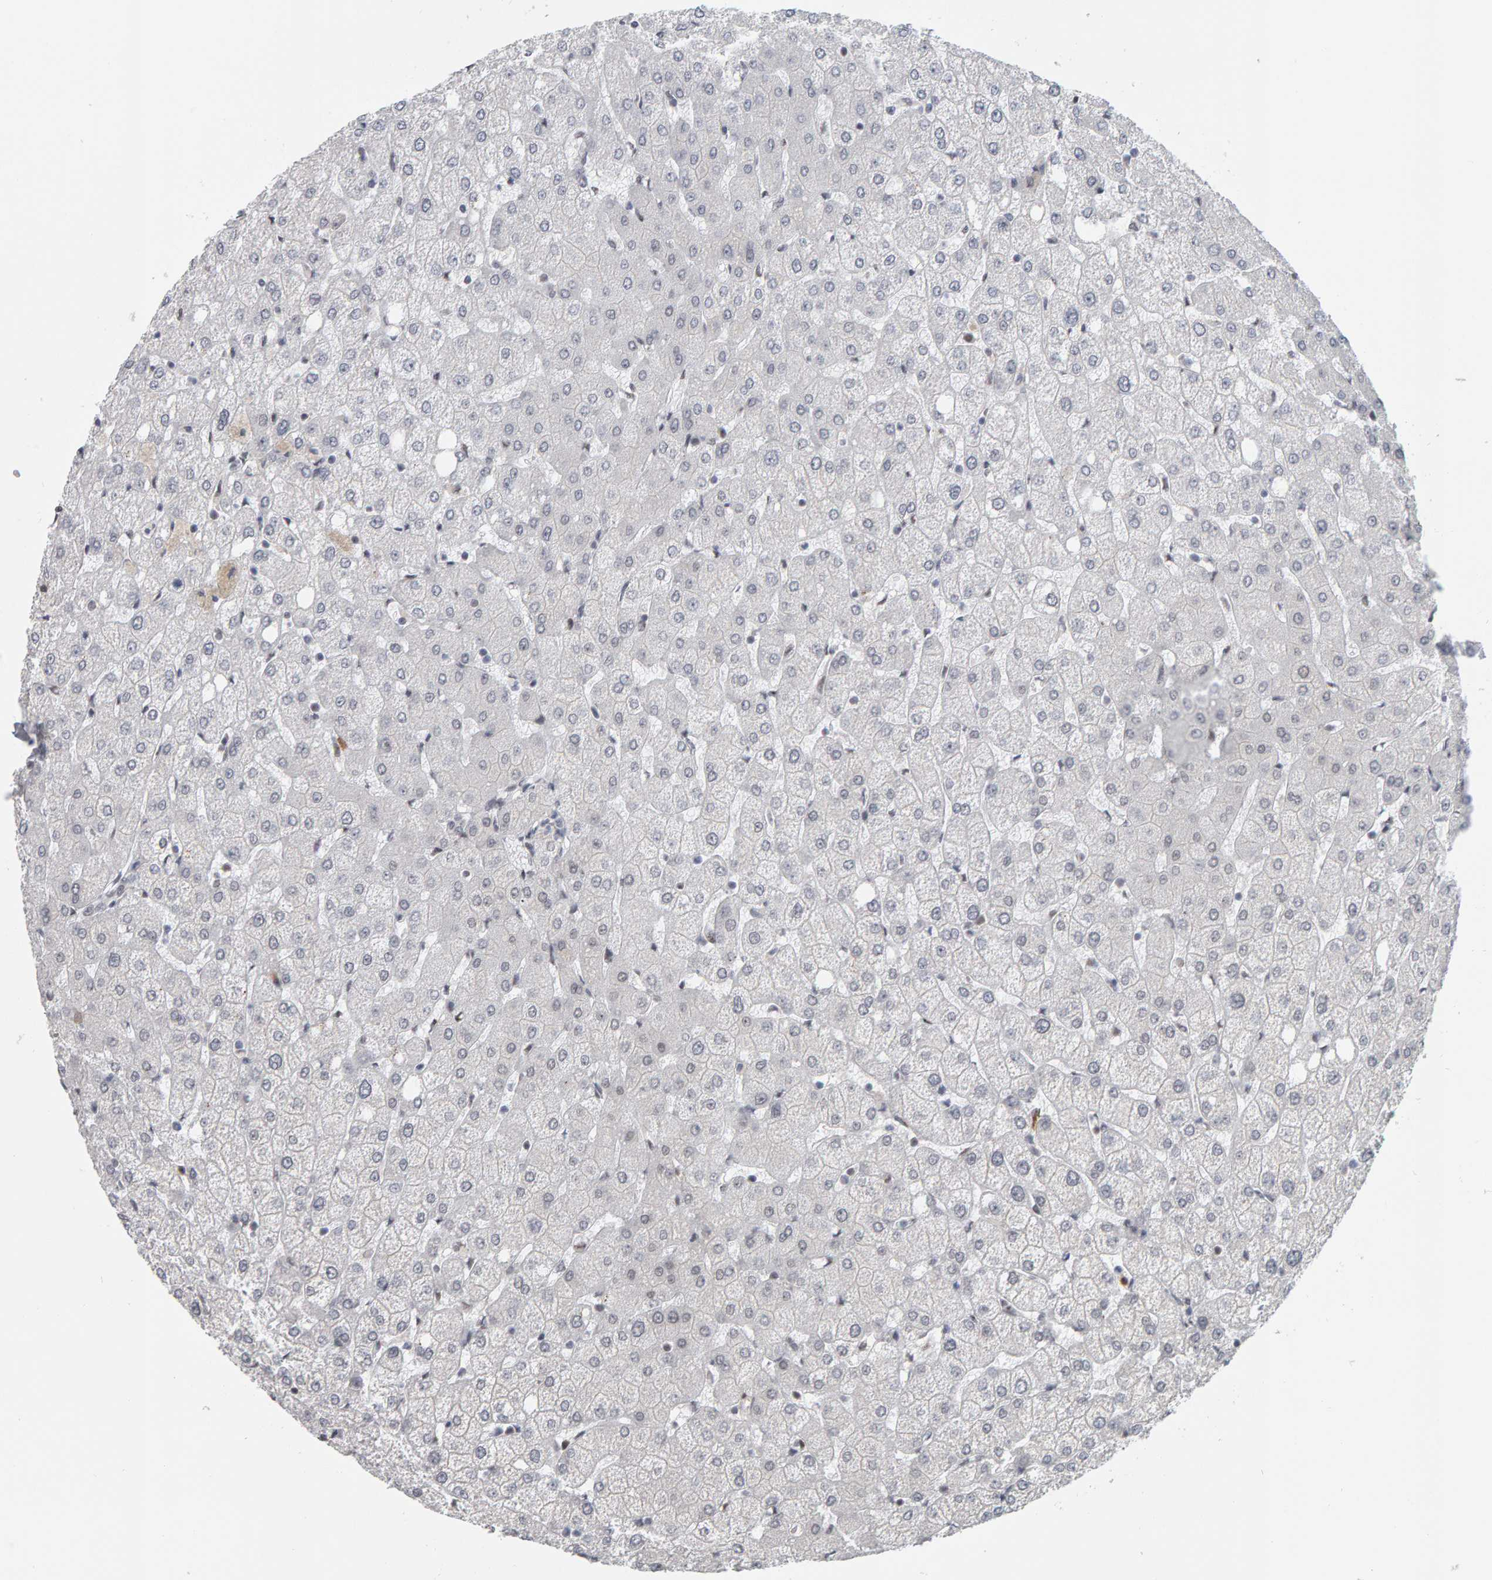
{"staining": {"intensity": "negative", "quantity": "none", "location": "none"}, "tissue": "liver", "cell_type": "Cholangiocytes", "image_type": "normal", "snomed": [{"axis": "morphology", "description": "Normal tissue, NOS"}, {"axis": "topography", "description": "Liver"}], "caption": "Human liver stained for a protein using immunohistochemistry (IHC) shows no expression in cholangiocytes.", "gene": "ATF7IP", "patient": {"sex": "female", "age": 54}}